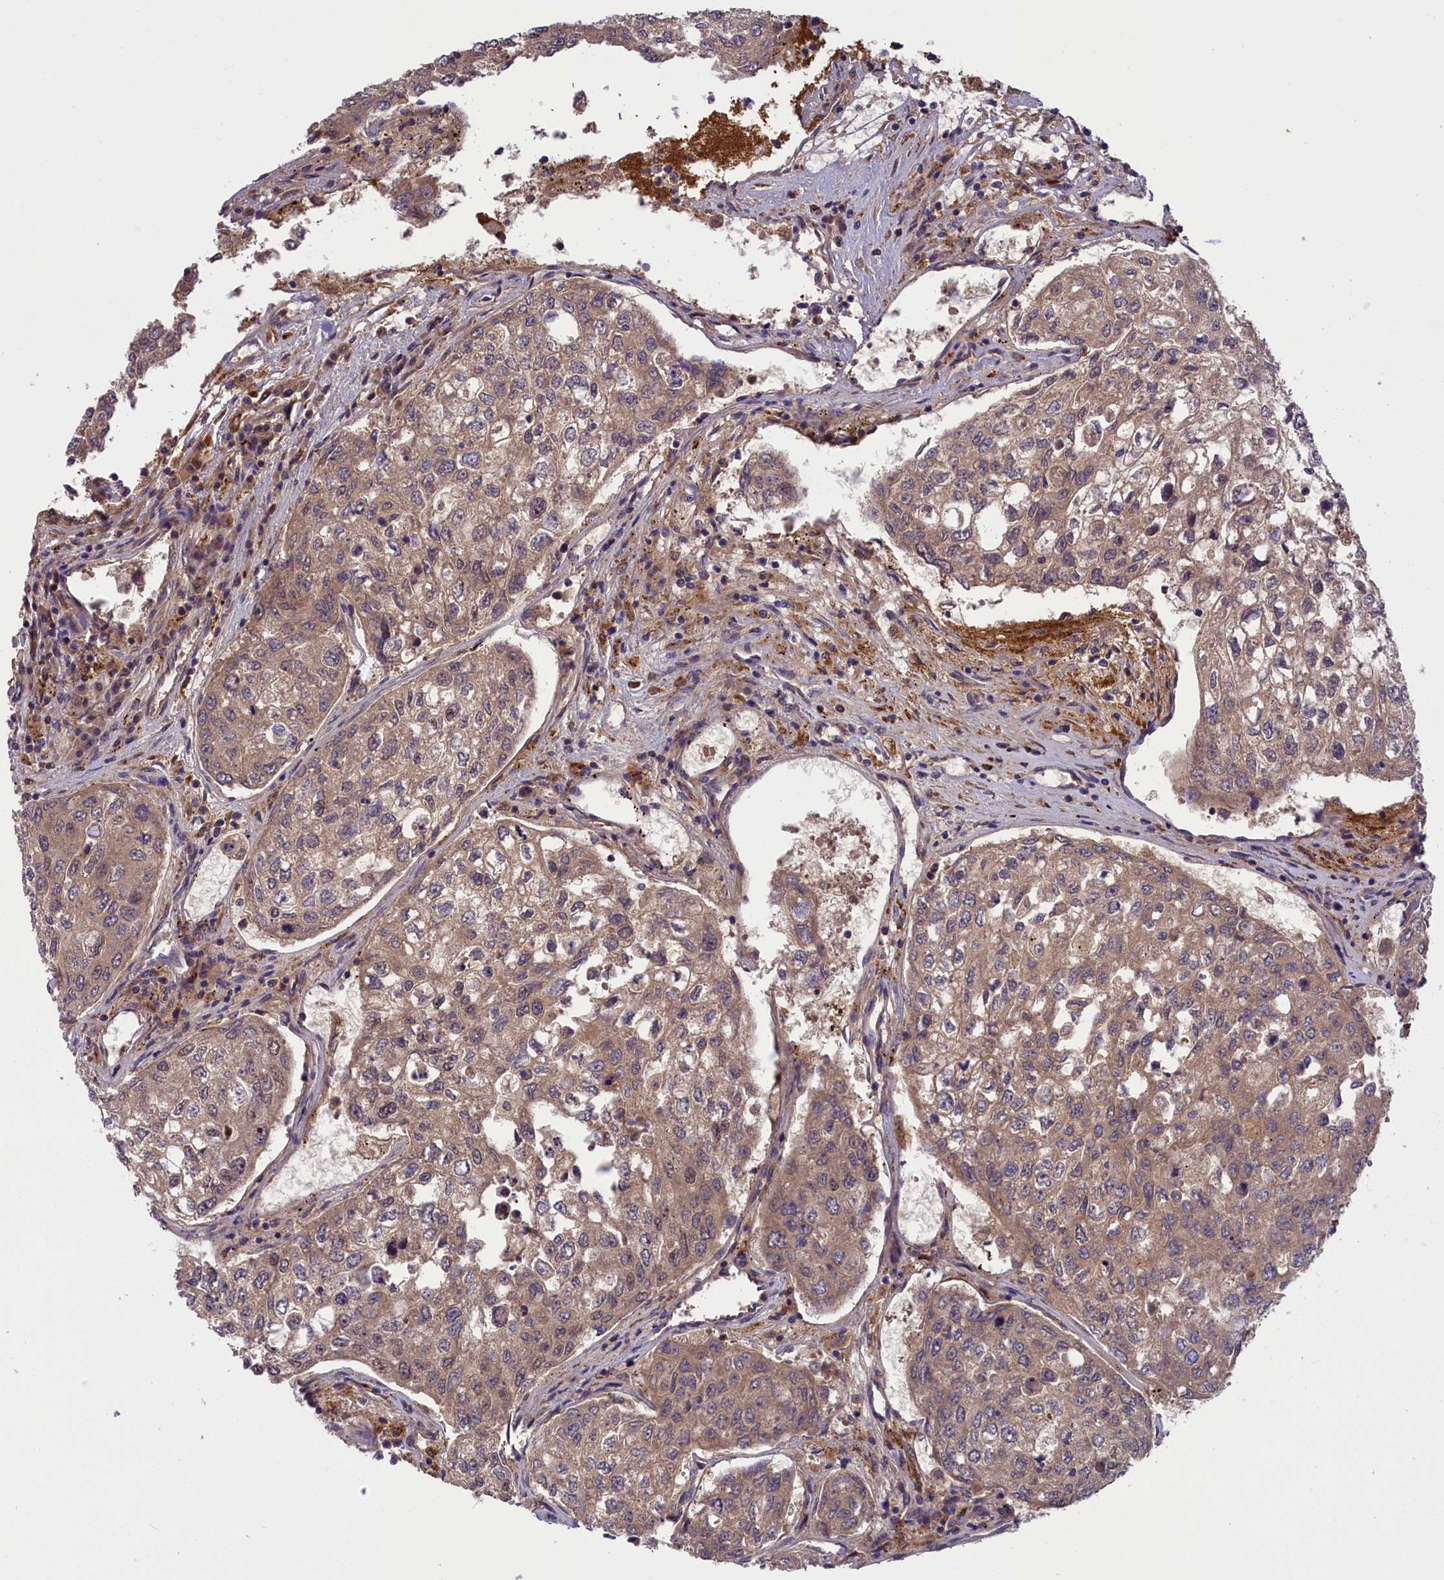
{"staining": {"intensity": "weak", "quantity": ">75%", "location": "cytoplasmic/membranous"}, "tissue": "urothelial cancer", "cell_type": "Tumor cells", "image_type": "cancer", "snomed": [{"axis": "morphology", "description": "Urothelial carcinoma, High grade"}, {"axis": "topography", "description": "Lymph node"}, {"axis": "topography", "description": "Urinary bladder"}], "caption": "Urothelial cancer stained for a protein demonstrates weak cytoplasmic/membranous positivity in tumor cells. (DAB (3,3'-diaminobenzidine) IHC, brown staining for protein, blue staining for nuclei).", "gene": "STYX", "patient": {"sex": "male", "age": 51}}